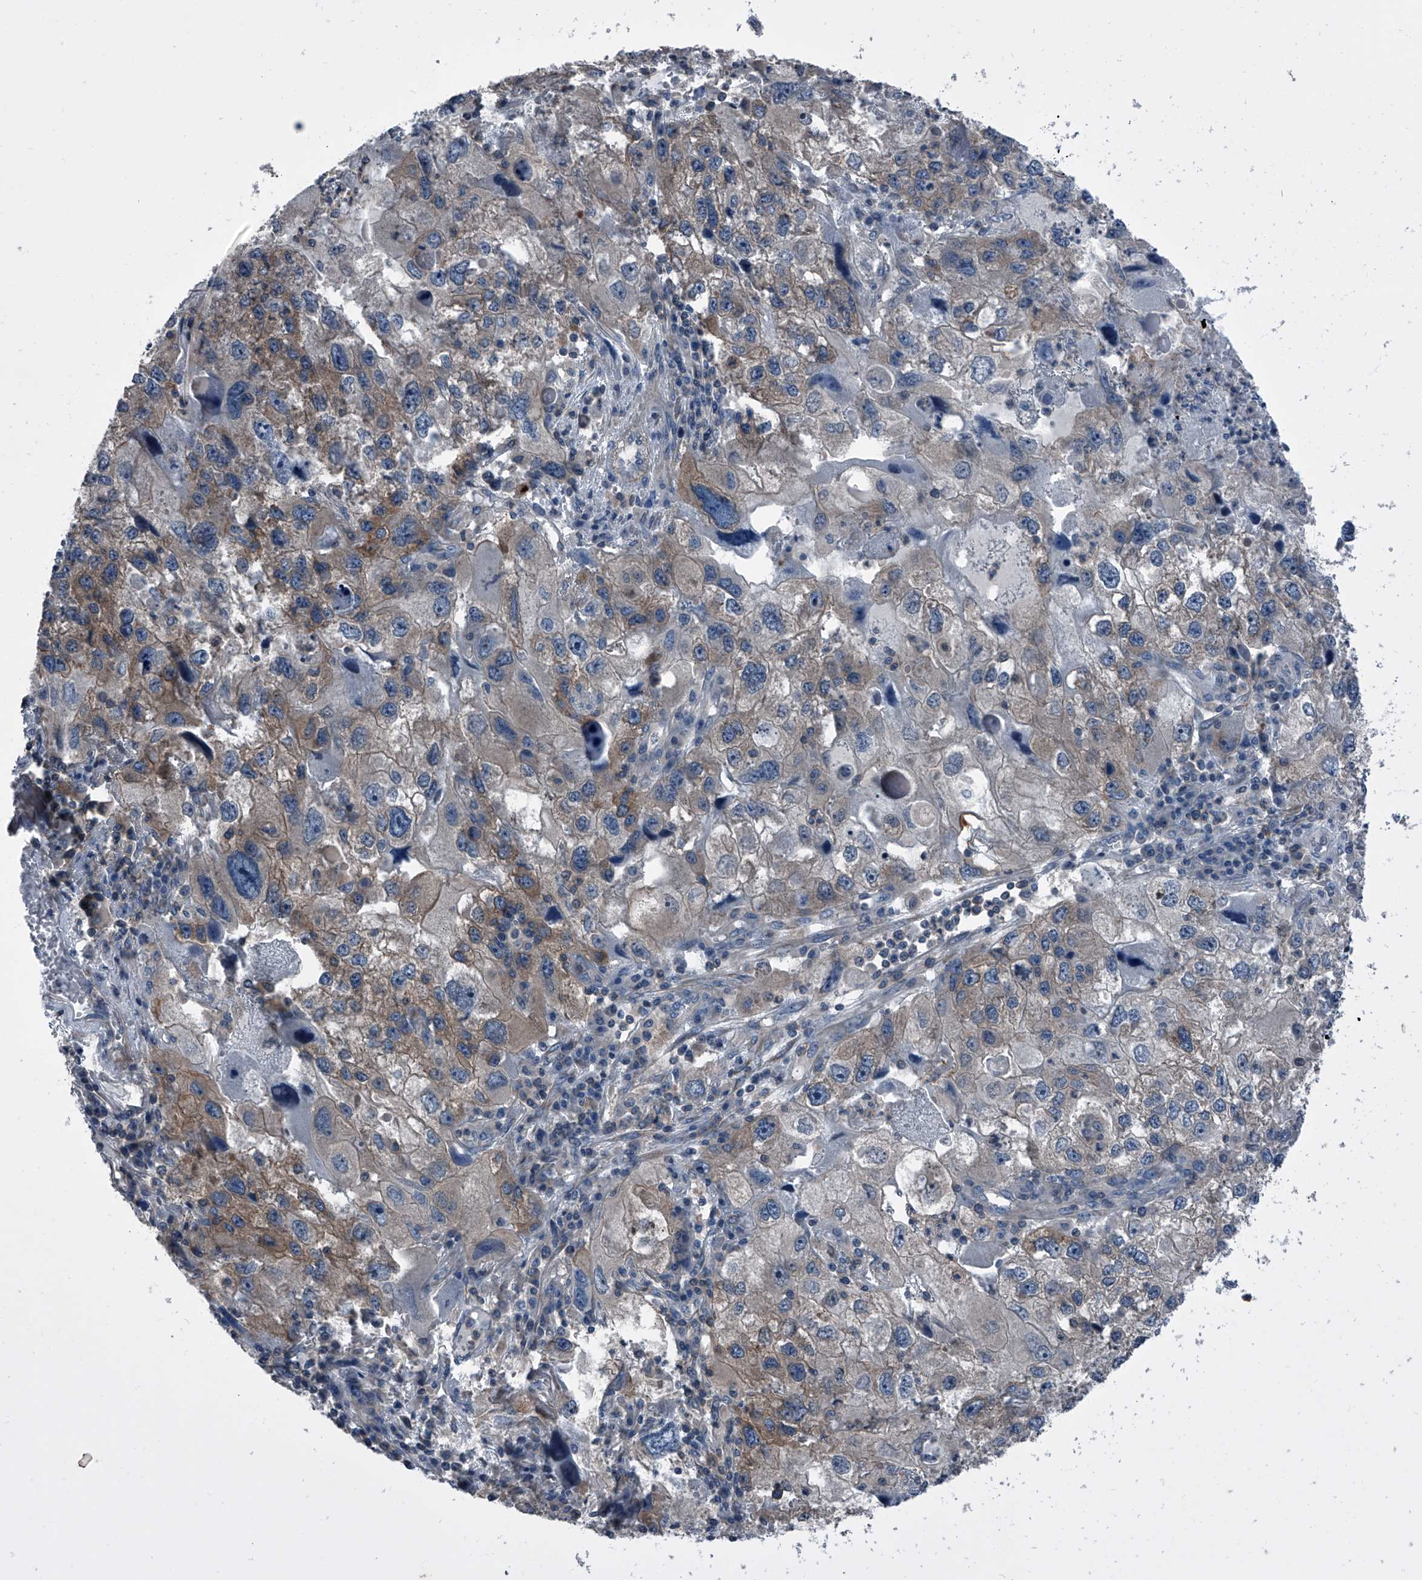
{"staining": {"intensity": "moderate", "quantity": "25%-75%", "location": "cytoplasmic/membranous"}, "tissue": "endometrial cancer", "cell_type": "Tumor cells", "image_type": "cancer", "snomed": [{"axis": "morphology", "description": "Adenocarcinoma, NOS"}, {"axis": "topography", "description": "Endometrium"}], "caption": "This image reveals IHC staining of human endometrial adenocarcinoma, with medium moderate cytoplasmic/membranous staining in about 25%-75% of tumor cells.", "gene": "PIP5K1A", "patient": {"sex": "female", "age": 49}}